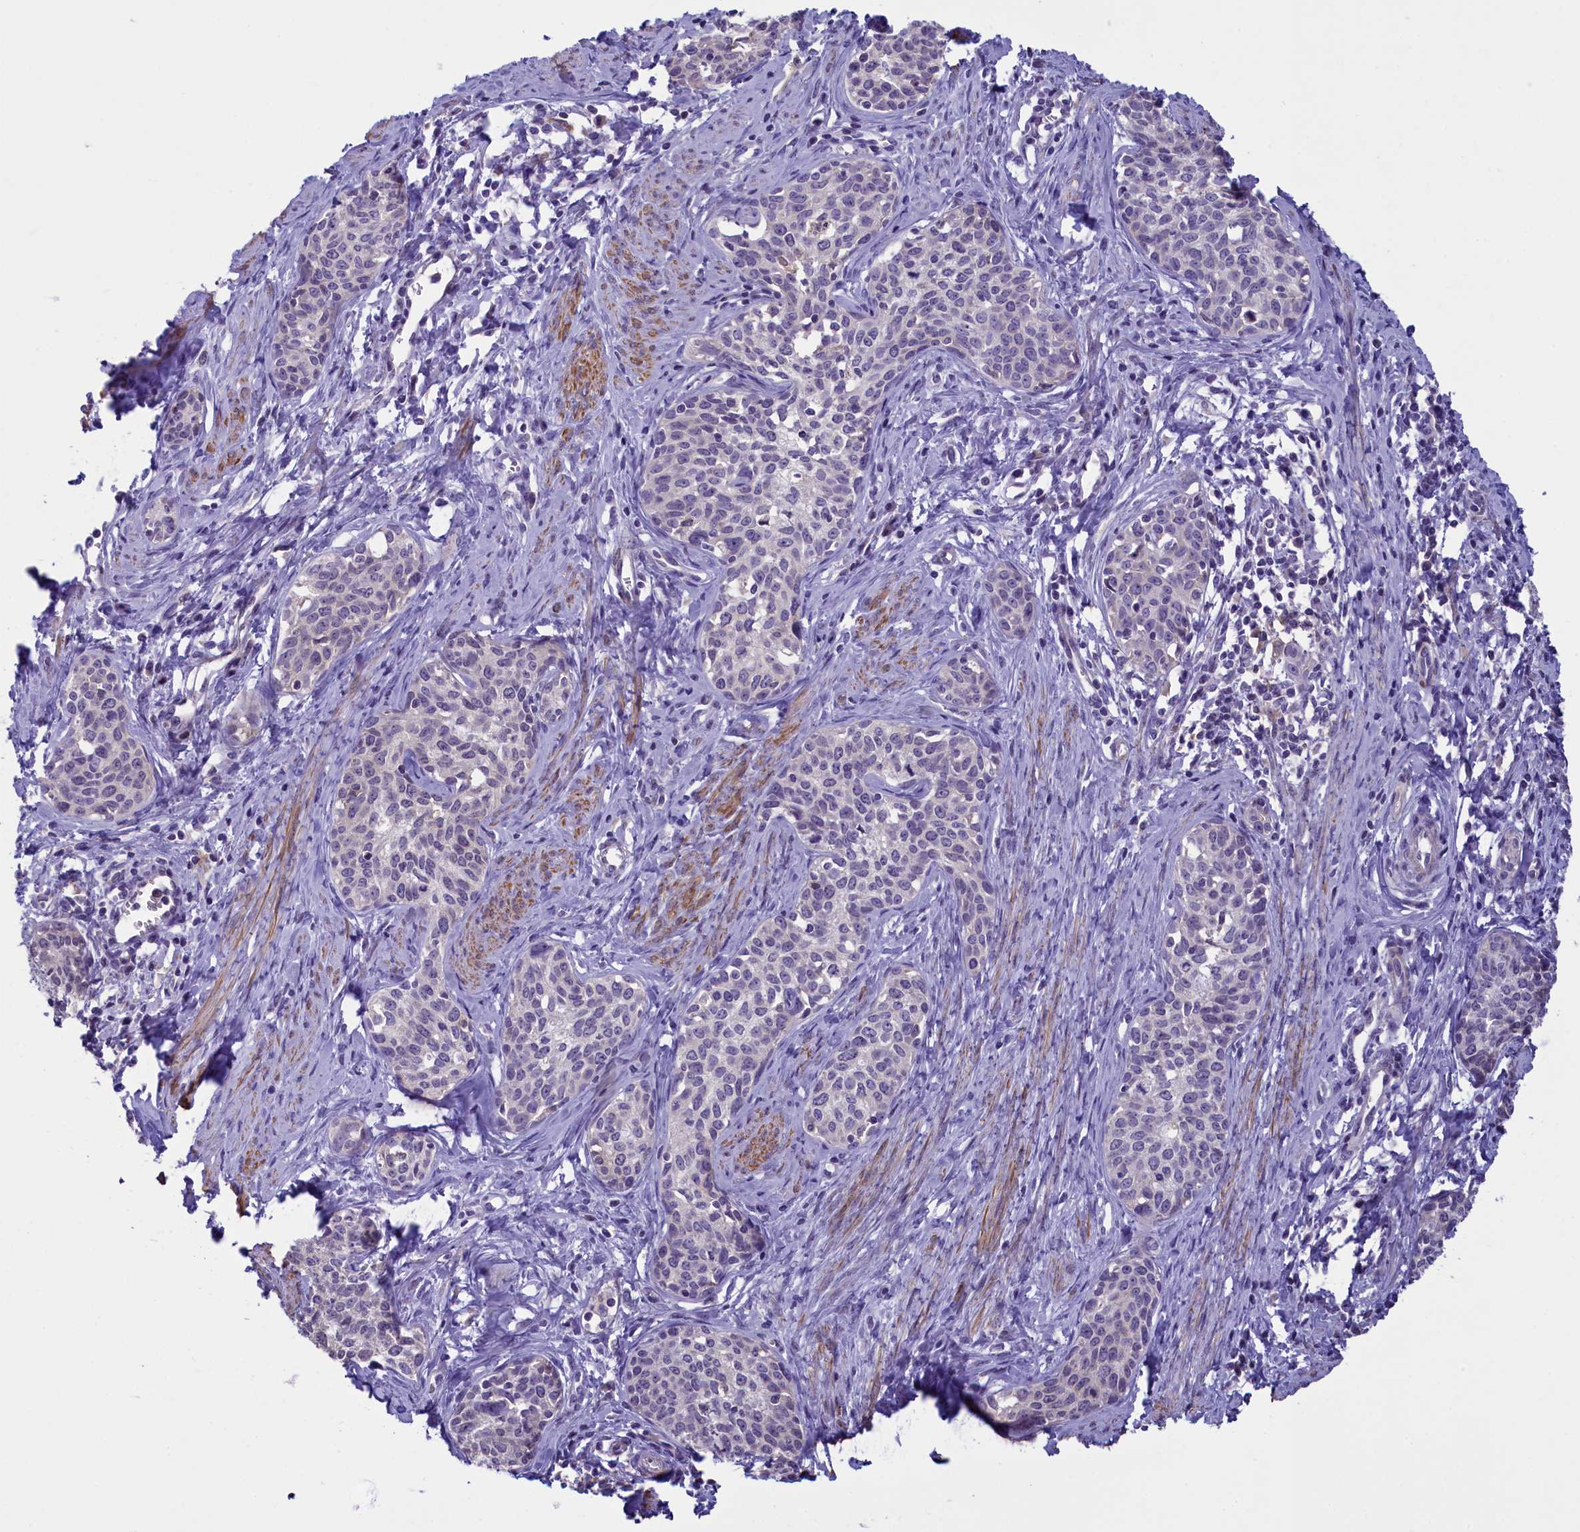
{"staining": {"intensity": "weak", "quantity": "<25%", "location": "cytoplasmic/membranous"}, "tissue": "cervical cancer", "cell_type": "Tumor cells", "image_type": "cancer", "snomed": [{"axis": "morphology", "description": "Squamous cell carcinoma, NOS"}, {"axis": "topography", "description": "Cervix"}], "caption": "Immunohistochemical staining of human cervical cancer (squamous cell carcinoma) reveals no significant positivity in tumor cells.", "gene": "IGSF6", "patient": {"sex": "female", "age": 52}}